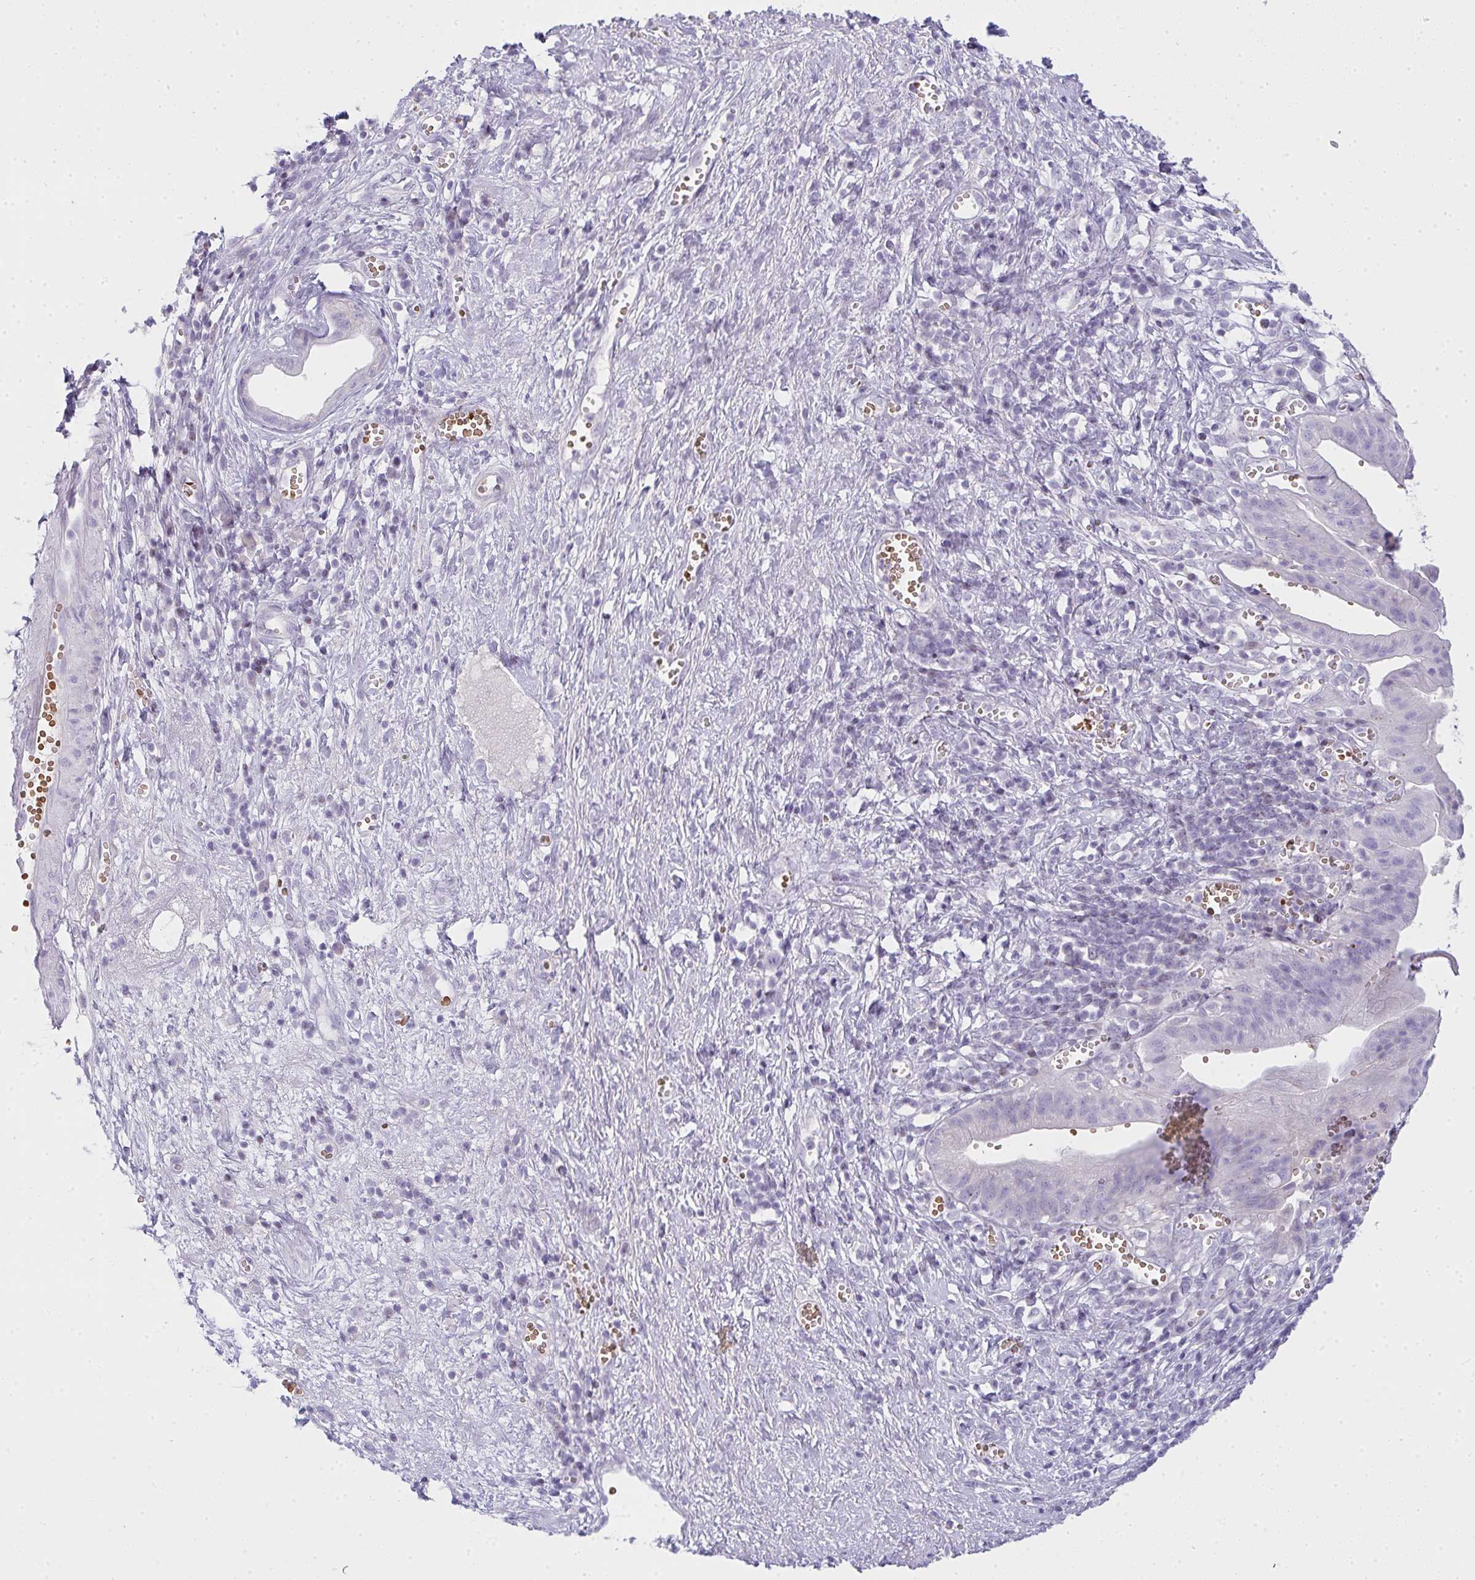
{"staining": {"intensity": "negative", "quantity": "none", "location": "none"}, "tissue": "pancreatic cancer", "cell_type": "Tumor cells", "image_type": "cancer", "snomed": [{"axis": "morphology", "description": "Adenocarcinoma, NOS"}, {"axis": "topography", "description": "Pancreas"}], "caption": "Tumor cells are negative for protein expression in human pancreatic cancer (adenocarcinoma). (Brightfield microscopy of DAB immunohistochemistry at high magnification).", "gene": "ZNF182", "patient": {"sex": "female", "age": 73}}